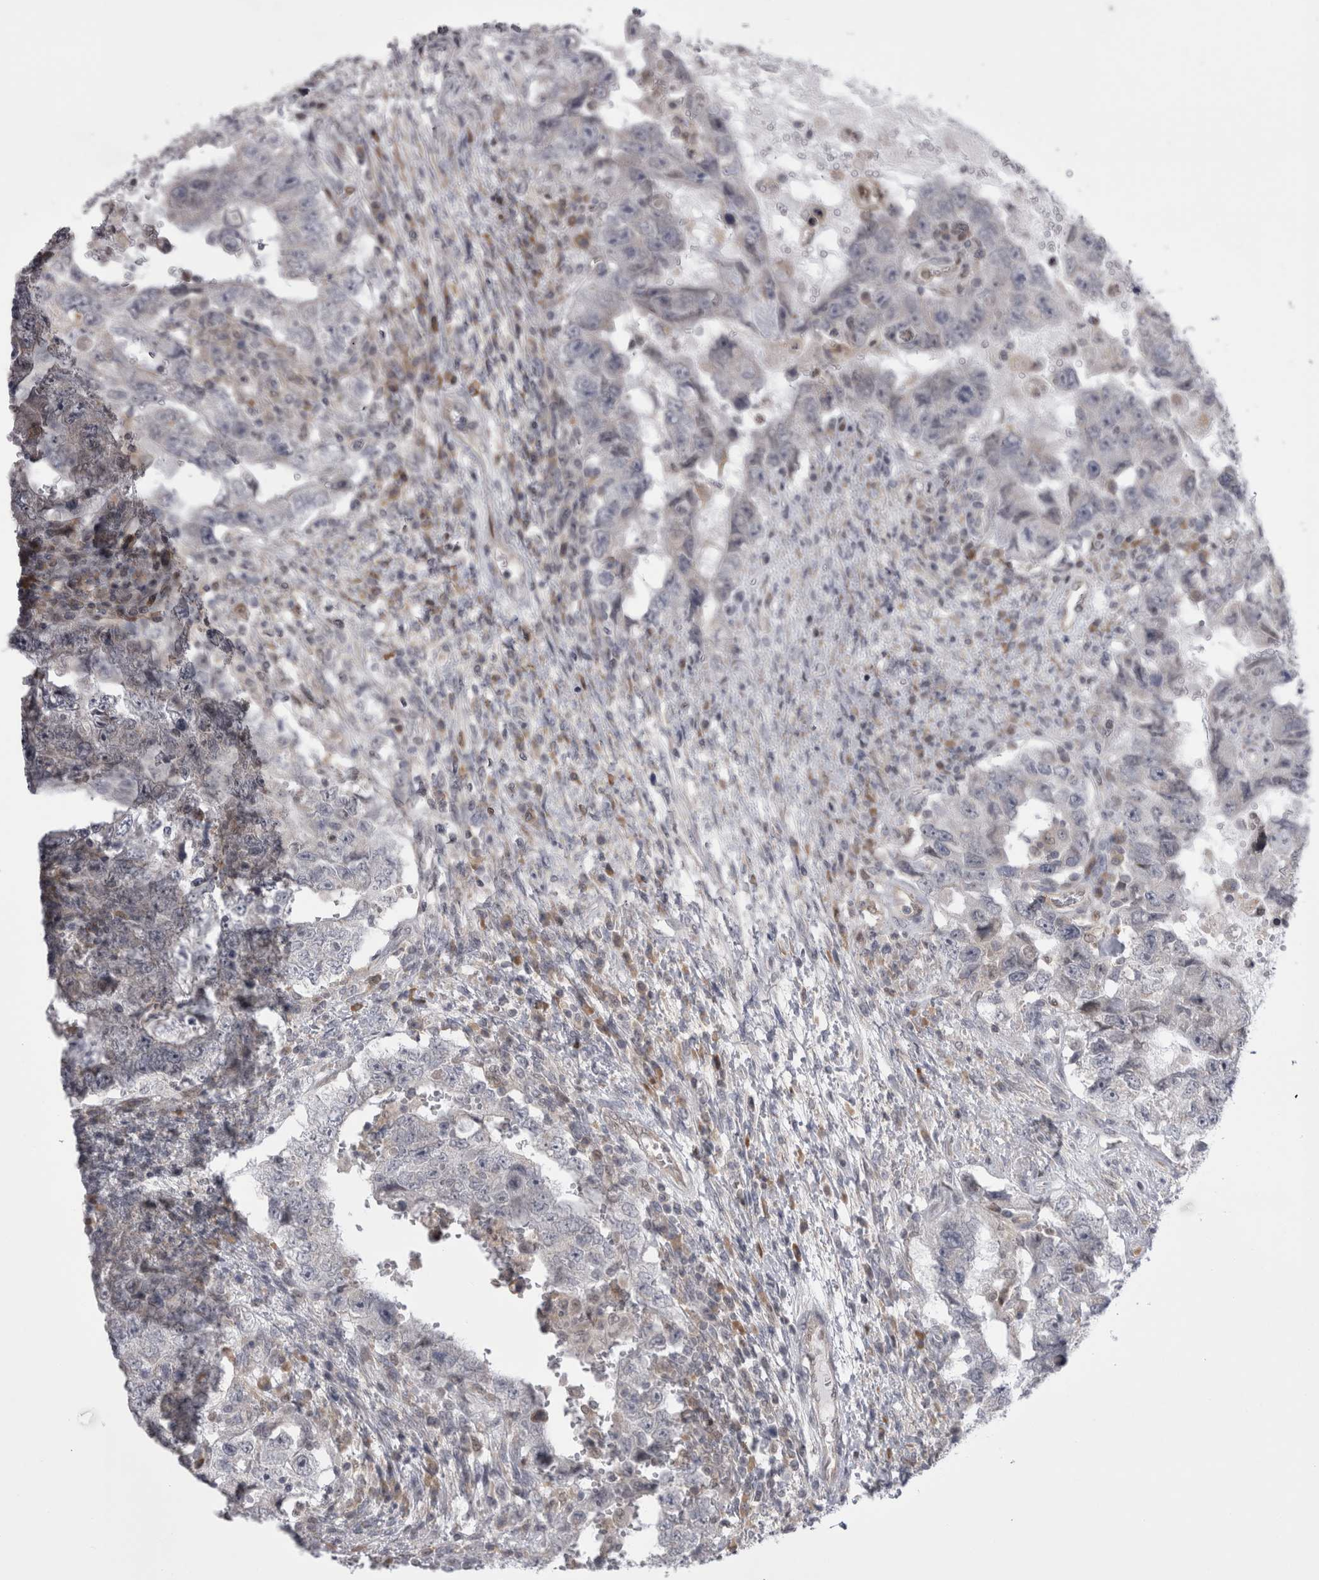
{"staining": {"intensity": "negative", "quantity": "none", "location": "none"}, "tissue": "testis cancer", "cell_type": "Tumor cells", "image_type": "cancer", "snomed": [{"axis": "morphology", "description": "Carcinoma, Embryonal, NOS"}, {"axis": "topography", "description": "Testis"}], "caption": "The IHC photomicrograph has no significant positivity in tumor cells of testis embryonal carcinoma tissue.", "gene": "CHIC2", "patient": {"sex": "male", "age": 26}}